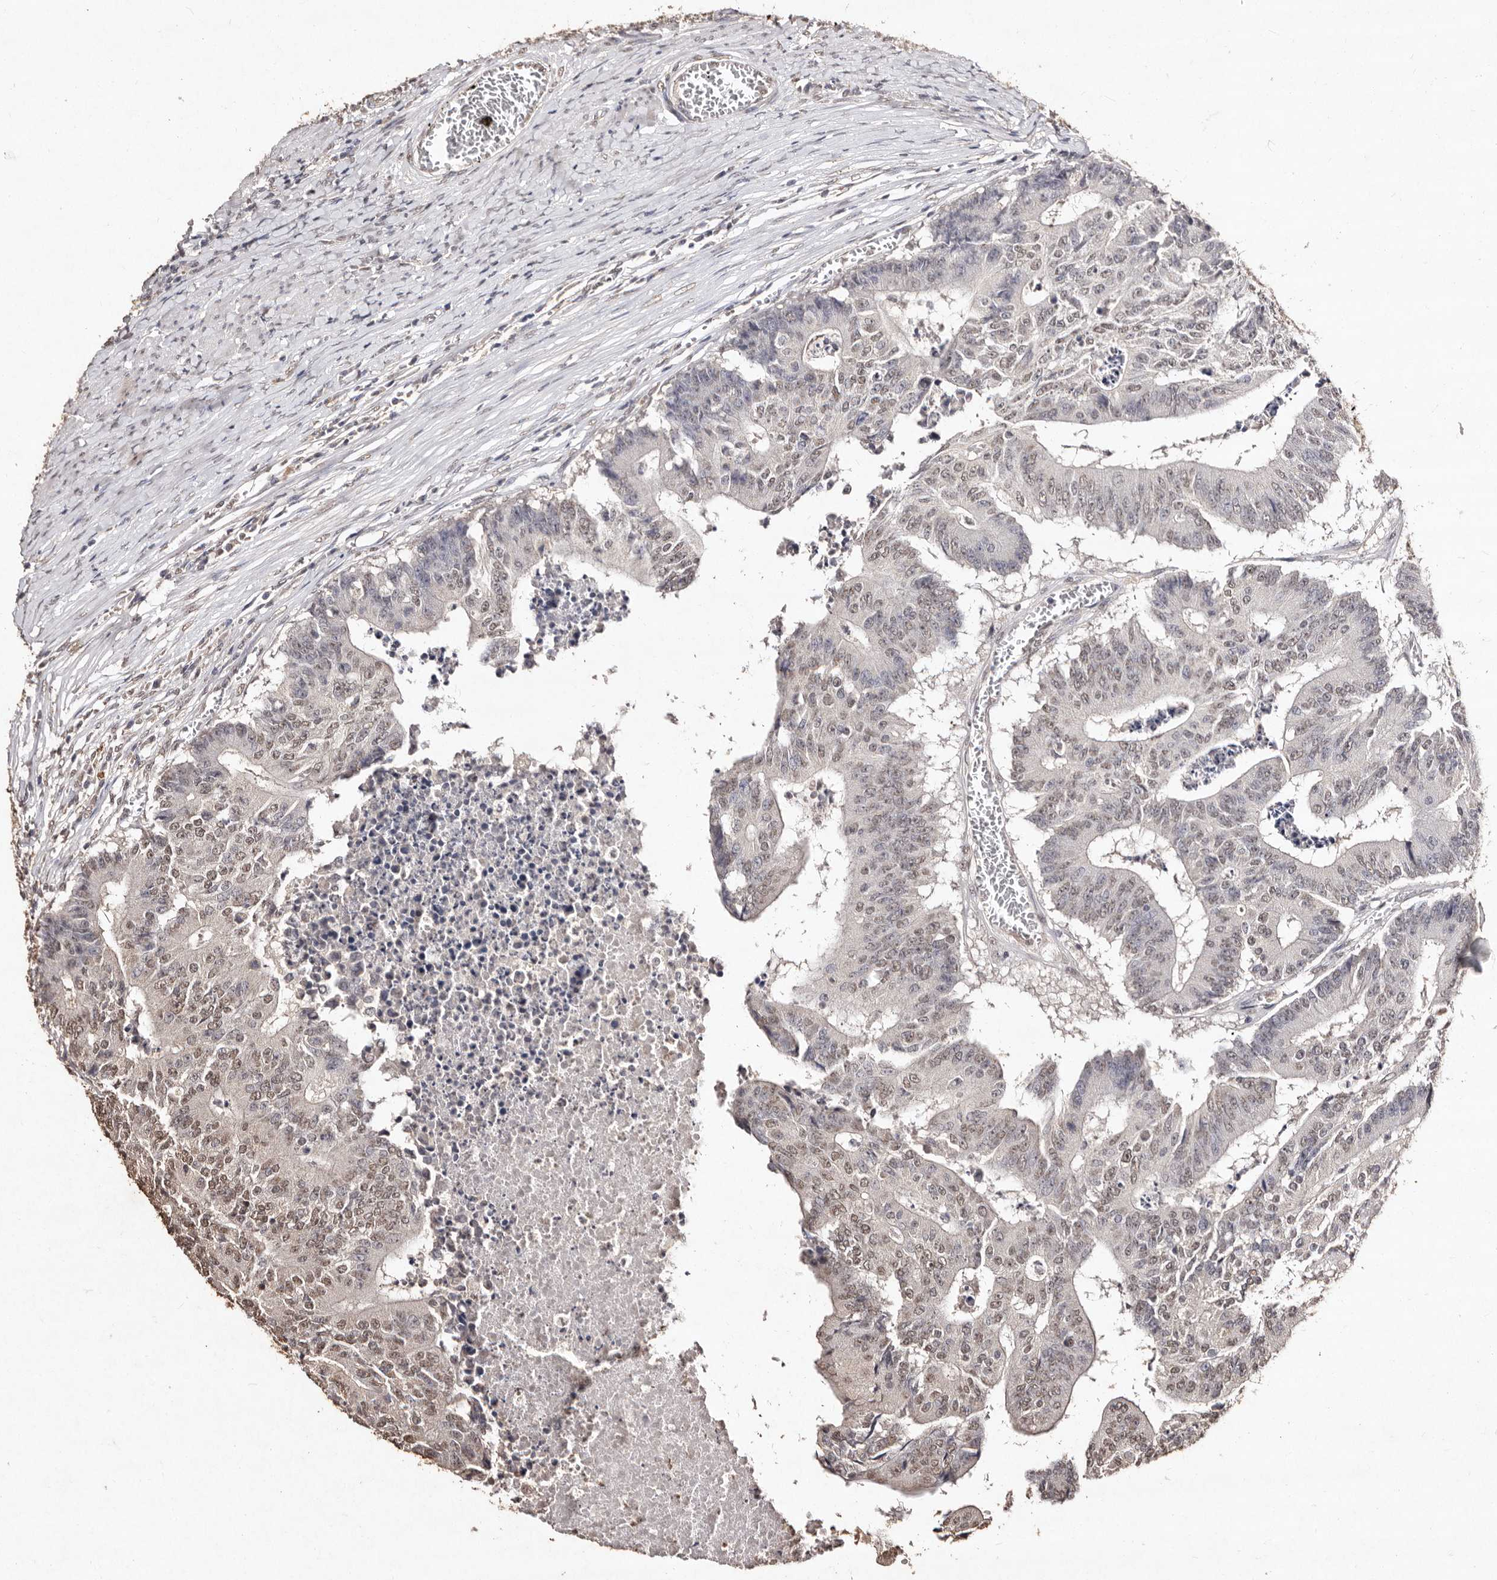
{"staining": {"intensity": "weak", "quantity": "25%-75%", "location": "nuclear"}, "tissue": "colorectal cancer", "cell_type": "Tumor cells", "image_type": "cancer", "snomed": [{"axis": "morphology", "description": "Adenocarcinoma, NOS"}, {"axis": "topography", "description": "Colon"}], "caption": "Colorectal cancer stained for a protein (brown) reveals weak nuclear positive staining in approximately 25%-75% of tumor cells.", "gene": "ERBB4", "patient": {"sex": "male", "age": 87}}